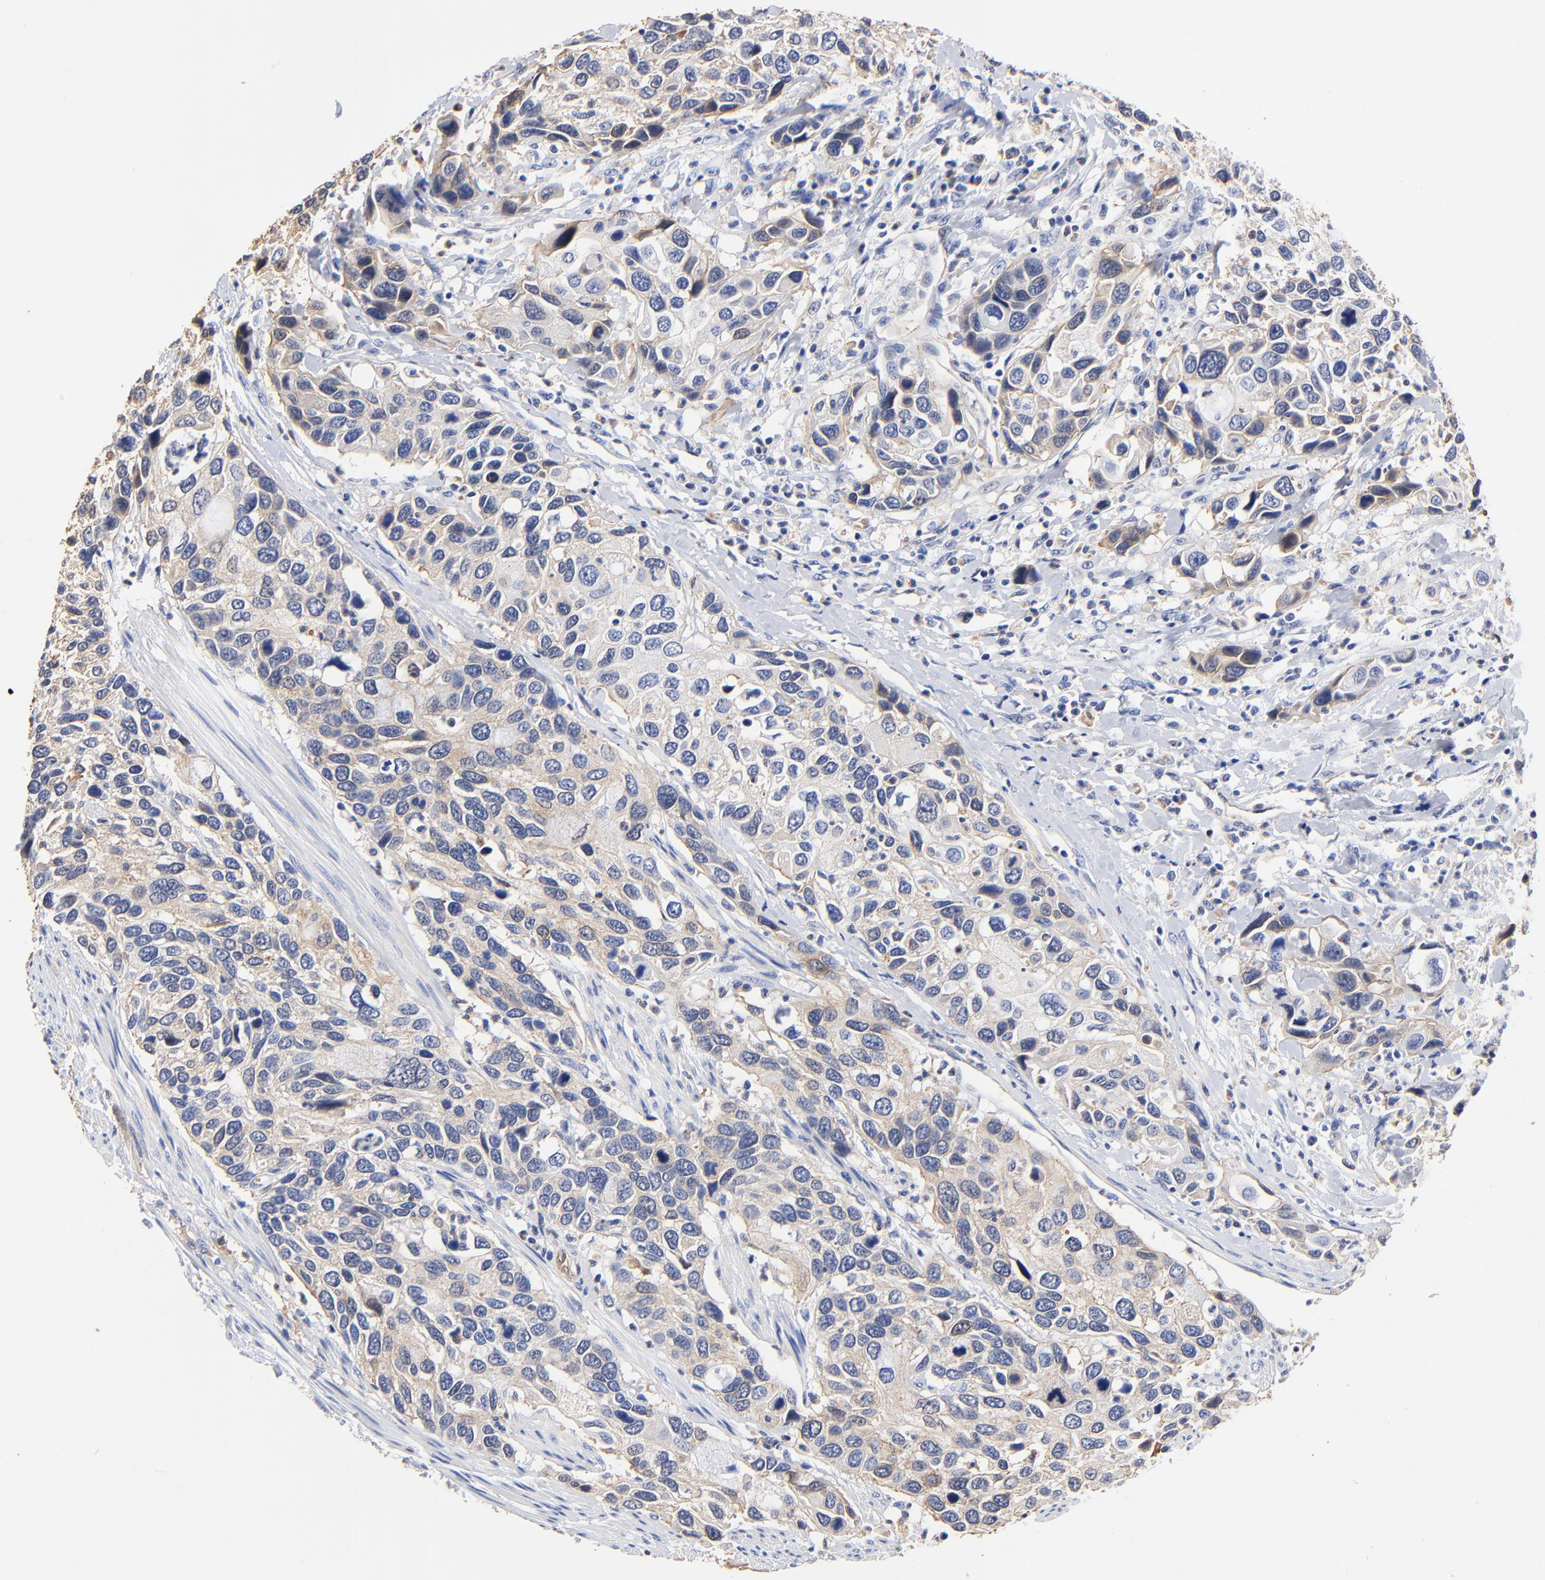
{"staining": {"intensity": "weak", "quantity": "25%-75%", "location": "cytoplasmic/membranous"}, "tissue": "urothelial cancer", "cell_type": "Tumor cells", "image_type": "cancer", "snomed": [{"axis": "morphology", "description": "Urothelial carcinoma, High grade"}, {"axis": "topography", "description": "Urinary bladder"}], "caption": "Human urothelial carcinoma (high-grade) stained for a protein (brown) shows weak cytoplasmic/membranous positive positivity in about 25%-75% of tumor cells.", "gene": "TAGLN2", "patient": {"sex": "male", "age": 66}}